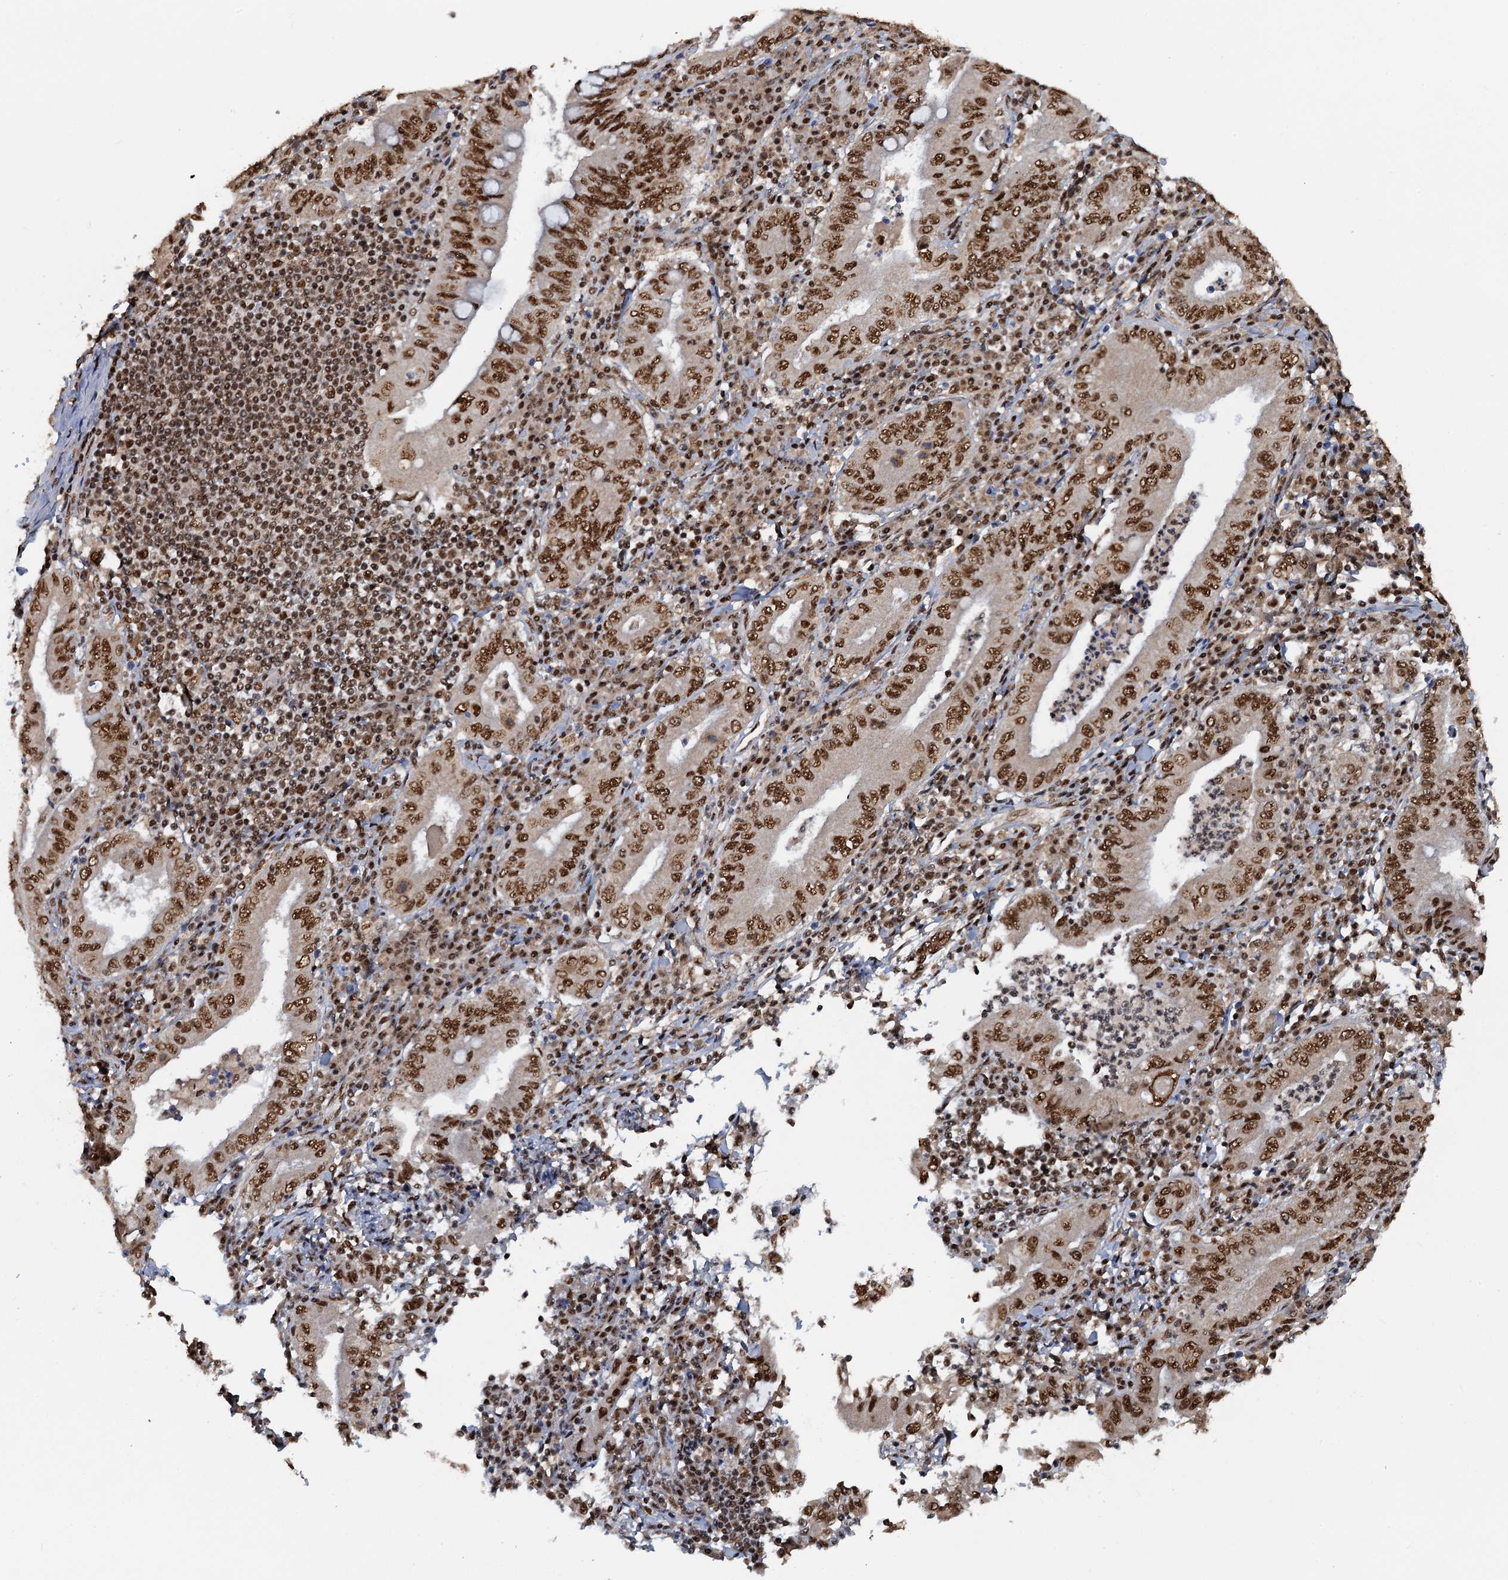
{"staining": {"intensity": "strong", "quantity": ">75%", "location": "nuclear"}, "tissue": "stomach cancer", "cell_type": "Tumor cells", "image_type": "cancer", "snomed": [{"axis": "morphology", "description": "Normal tissue, NOS"}, {"axis": "morphology", "description": "Adenocarcinoma, NOS"}, {"axis": "topography", "description": "Esophagus"}, {"axis": "topography", "description": "Stomach, upper"}, {"axis": "topography", "description": "Peripheral nerve tissue"}], "caption": "Protein expression analysis of human stomach adenocarcinoma reveals strong nuclear positivity in about >75% of tumor cells.", "gene": "ZC3H18", "patient": {"sex": "male", "age": 62}}